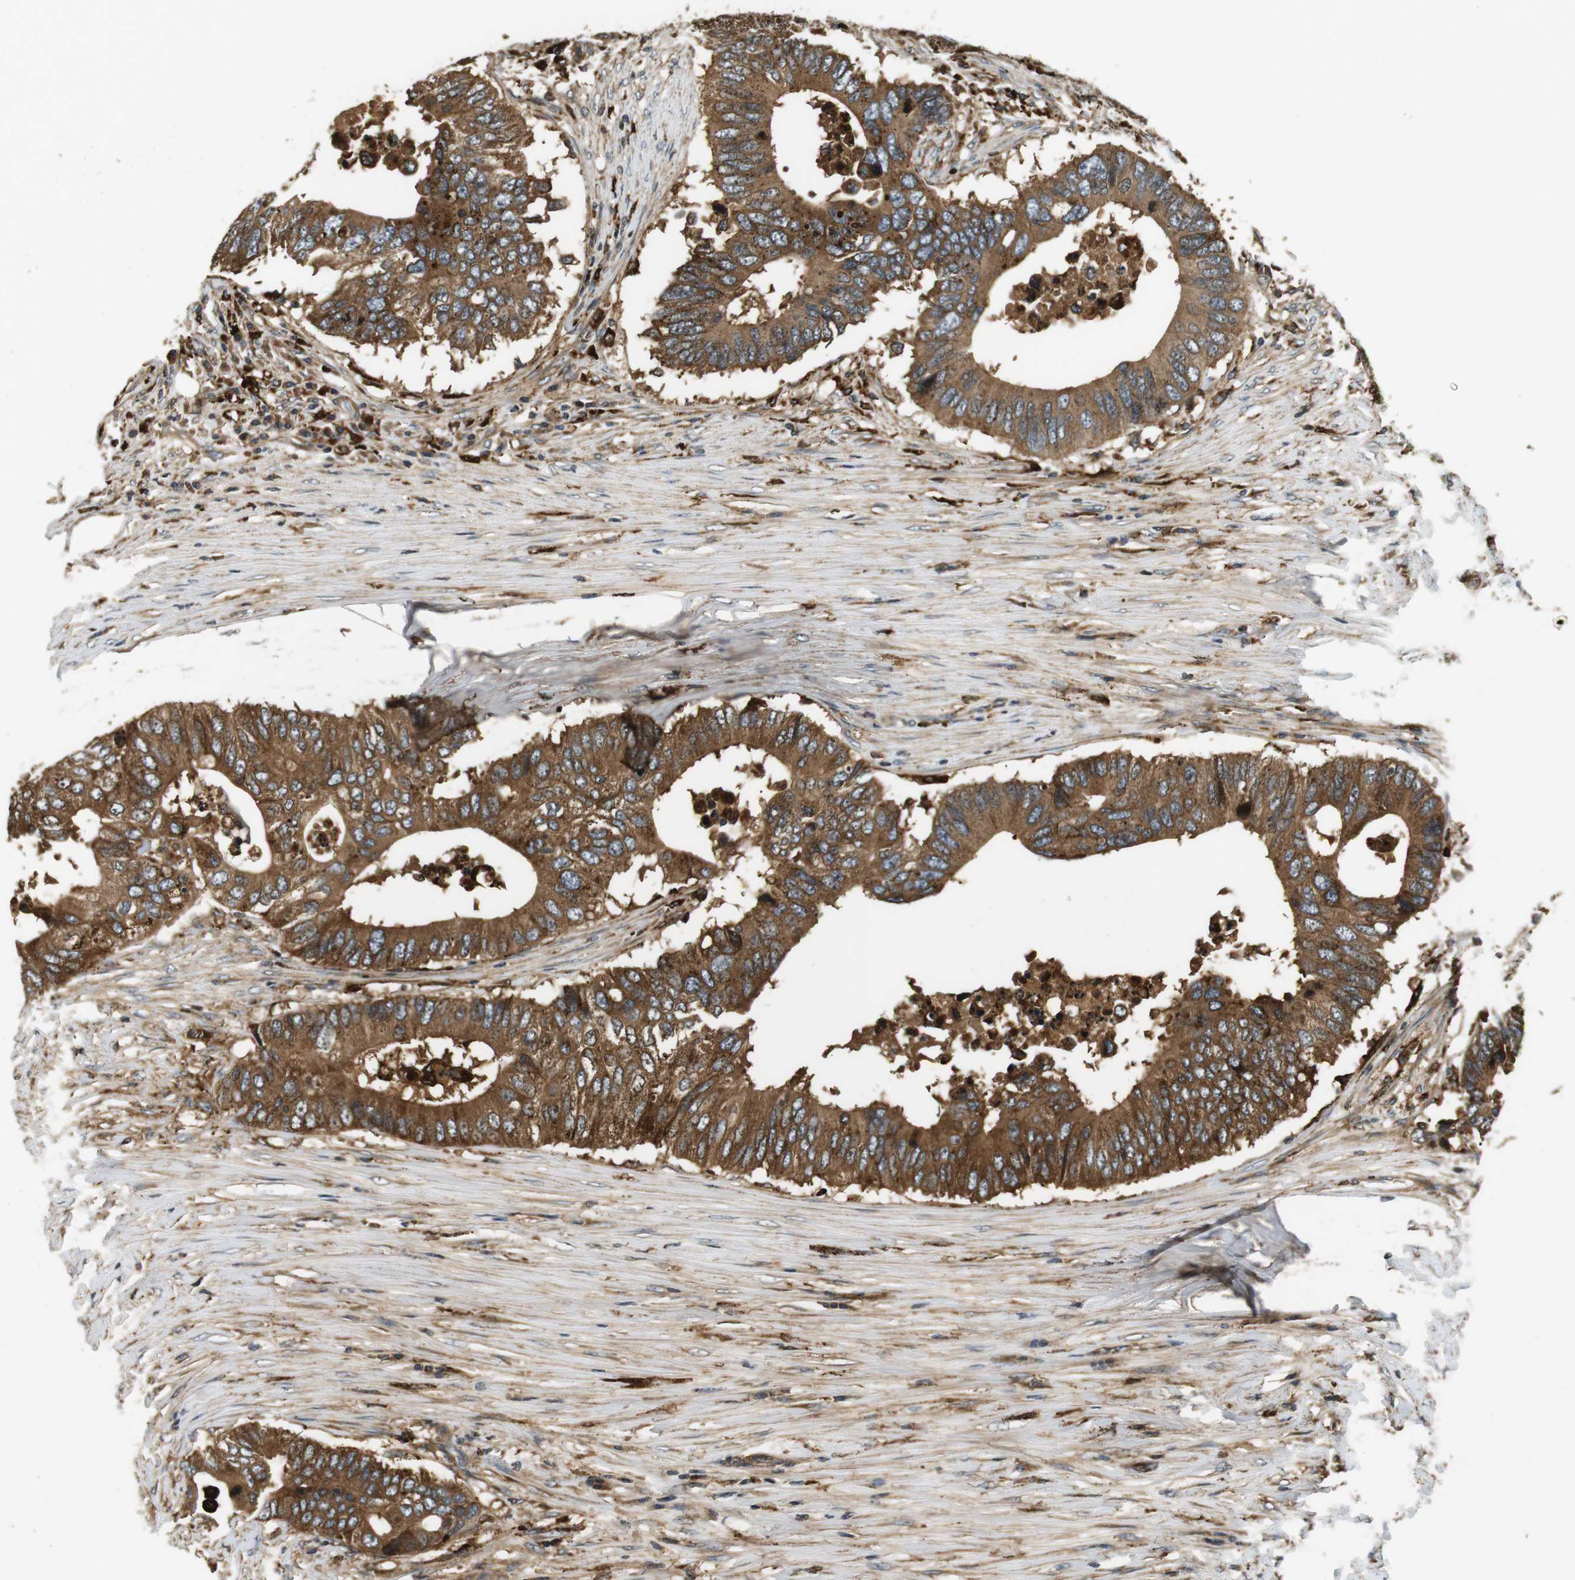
{"staining": {"intensity": "moderate", "quantity": ">75%", "location": "cytoplasmic/membranous"}, "tissue": "colorectal cancer", "cell_type": "Tumor cells", "image_type": "cancer", "snomed": [{"axis": "morphology", "description": "Adenocarcinoma, NOS"}, {"axis": "topography", "description": "Colon"}], "caption": "A brown stain shows moderate cytoplasmic/membranous positivity of a protein in human colorectal adenocarcinoma tumor cells.", "gene": "TXNRD1", "patient": {"sex": "male", "age": 71}}